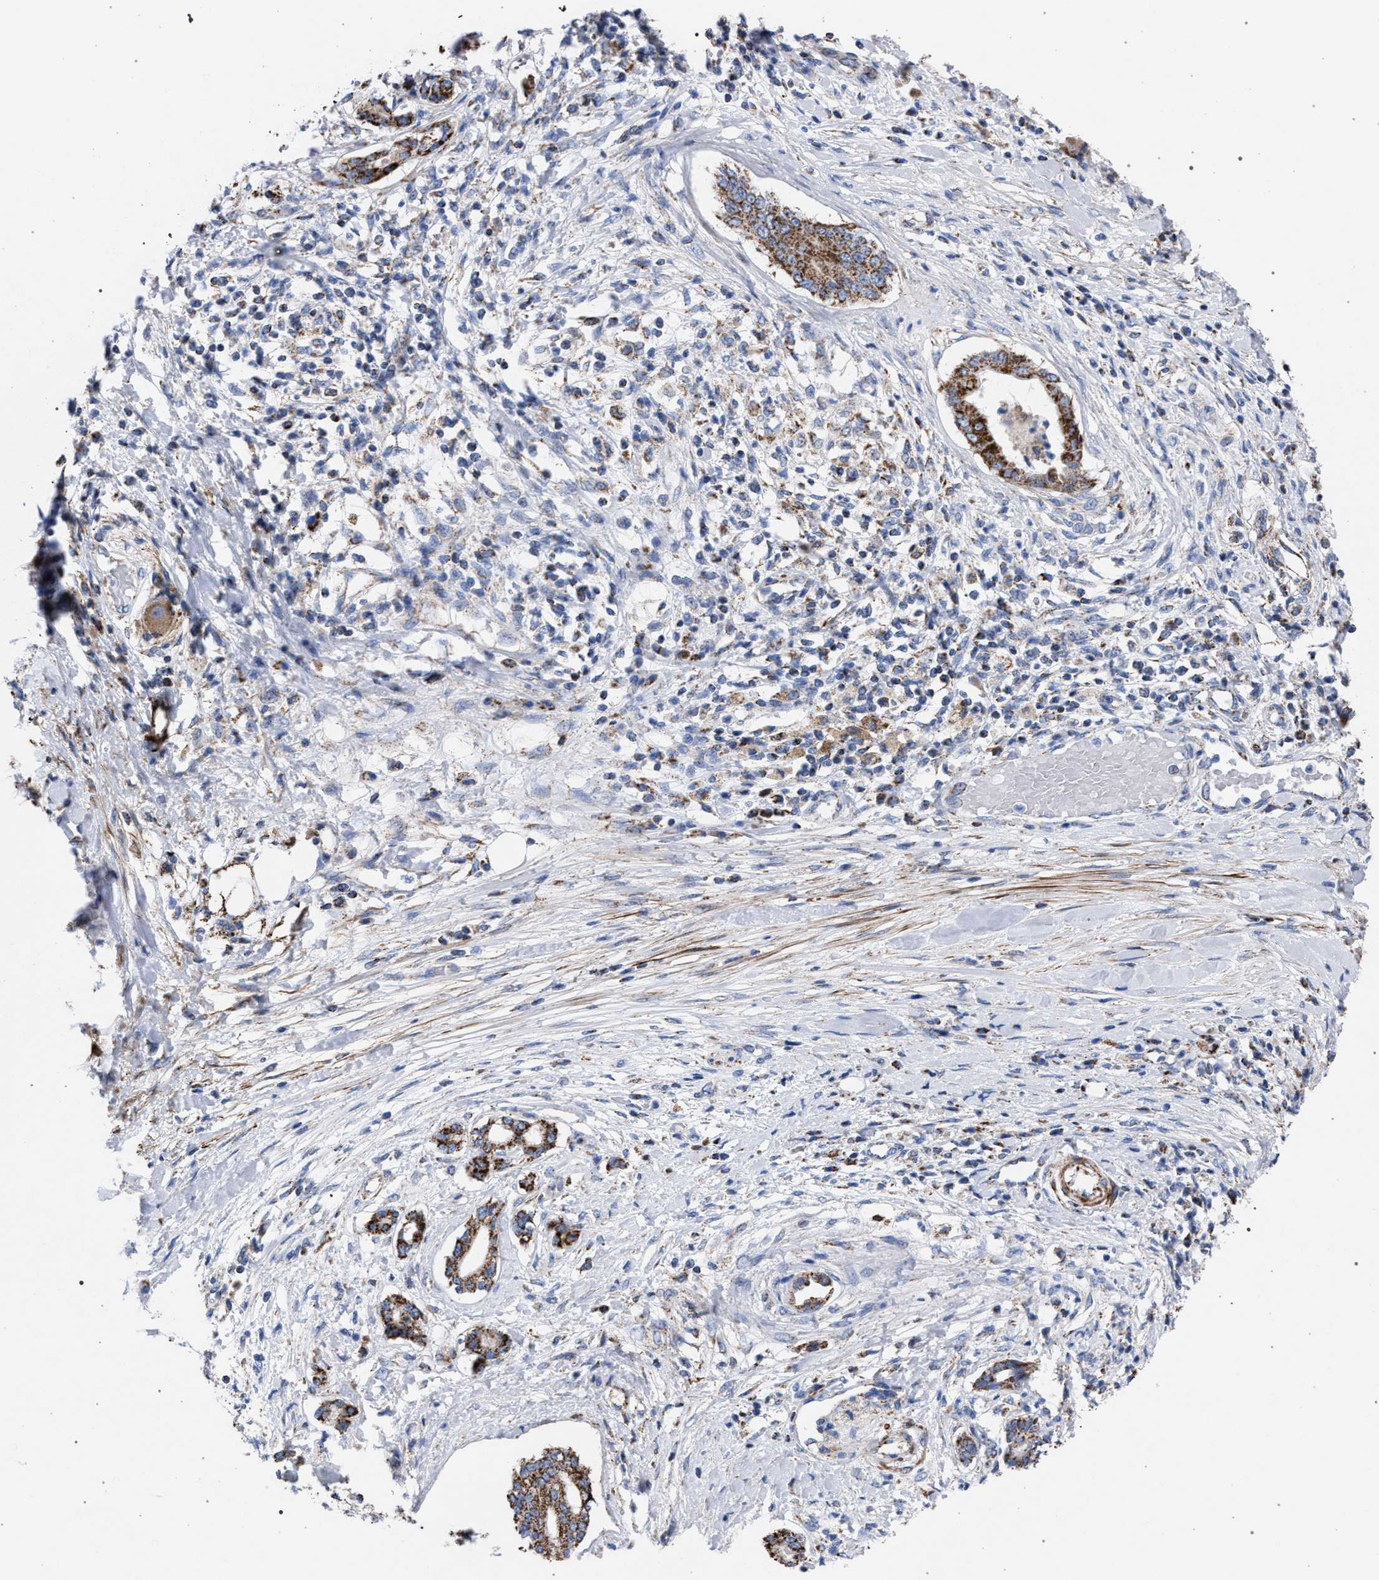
{"staining": {"intensity": "moderate", "quantity": ">75%", "location": "cytoplasmic/membranous"}, "tissue": "pancreatic cancer", "cell_type": "Tumor cells", "image_type": "cancer", "snomed": [{"axis": "morphology", "description": "Adenocarcinoma, NOS"}, {"axis": "topography", "description": "Pancreas"}], "caption": "Immunohistochemistry (IHC) of pancreatic adenocarcinoma displays medium levels of moderate cytoplasmic/membranous positivity in about >75% of tumor cells. (Stains: DAB (3,3'-diaminobenzidine) in brown, nuclei in blue, Microscopy: brightfield microscopy at high magnification).", "gene": "ACADS", "patient": {"sex": "female", "age": 56}}